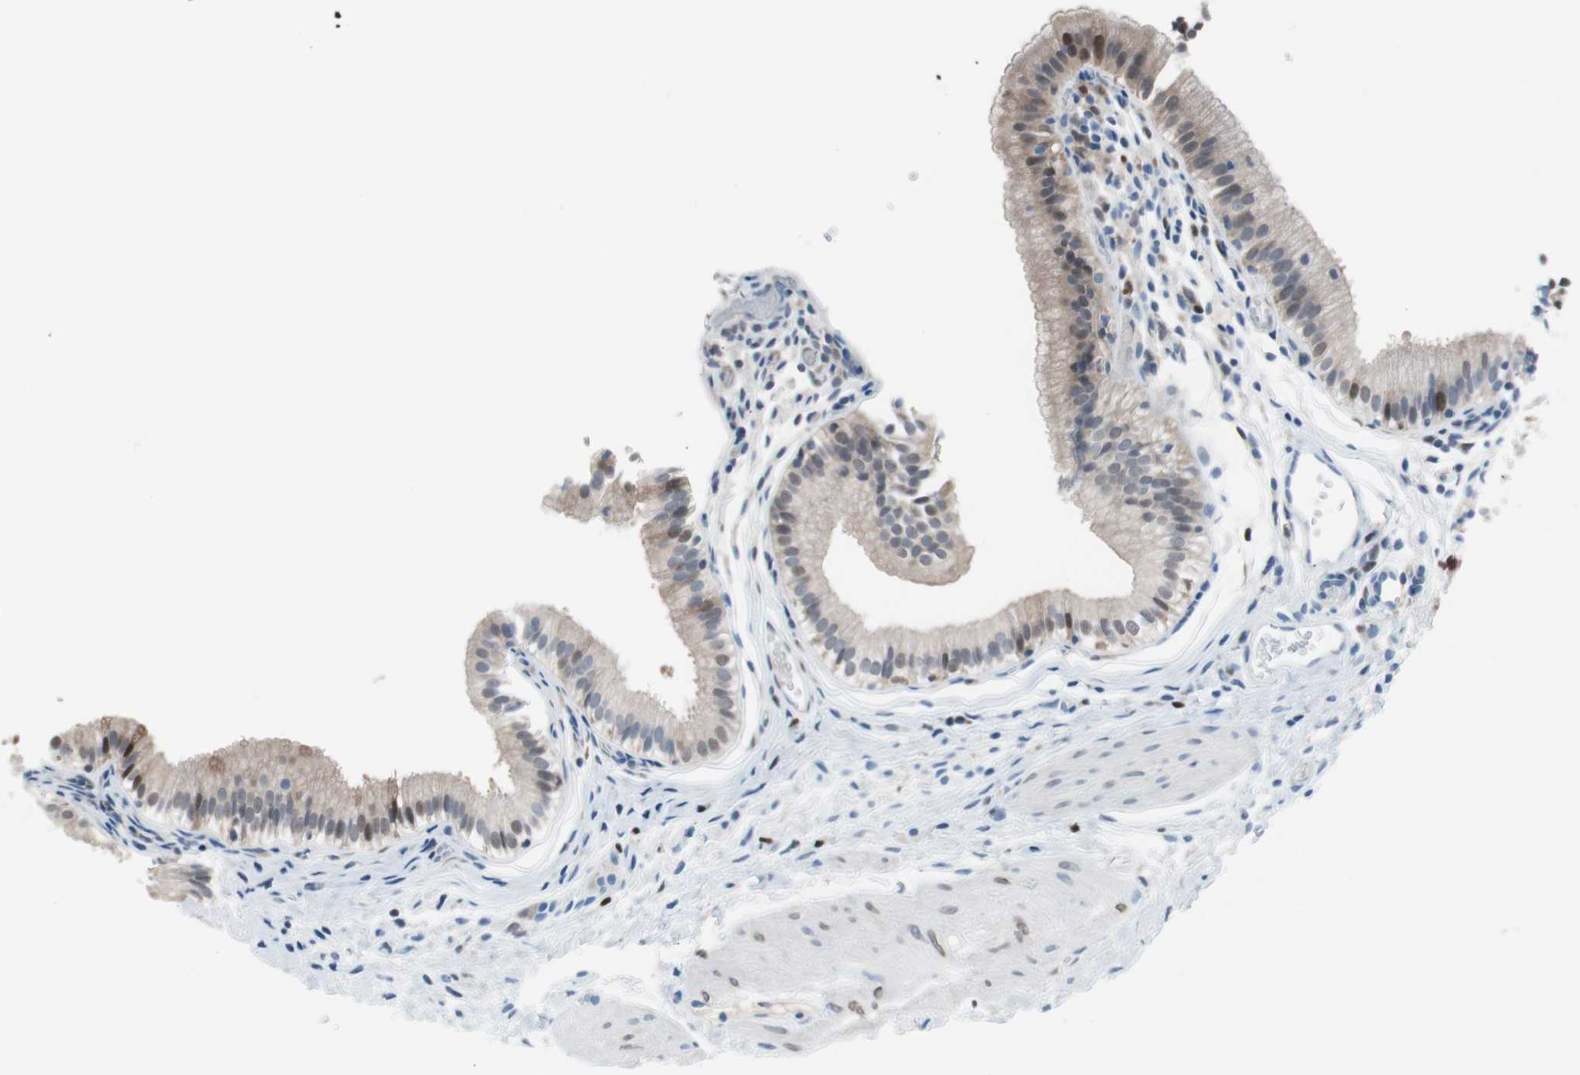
{"staining": {"intensity": "strong", "quantity": "25%-75%", "location": "nuclear"}, "tissue": "gallbladder", "cell_type": "Glandular cells", "image_type": "normal", "snomed": [{"axis": "morphology", "description": "Normal tissue, NOS"}, {"axis": "topography", "description": "Gallbladder"}], "caption": "Unremarkable gallbladder was stained to show a protein in brown. There is high levels of strong nuclear staining in about 25%-75% of glandular cells. The staining is performed using DAB (3,3'-diaminobenzidine) brown chromogen to label protein expression. The nuclei are counter-stained blue using hematoxylin.", "gene": "IL18", "patient": {"sex": "female", "age": 26}}